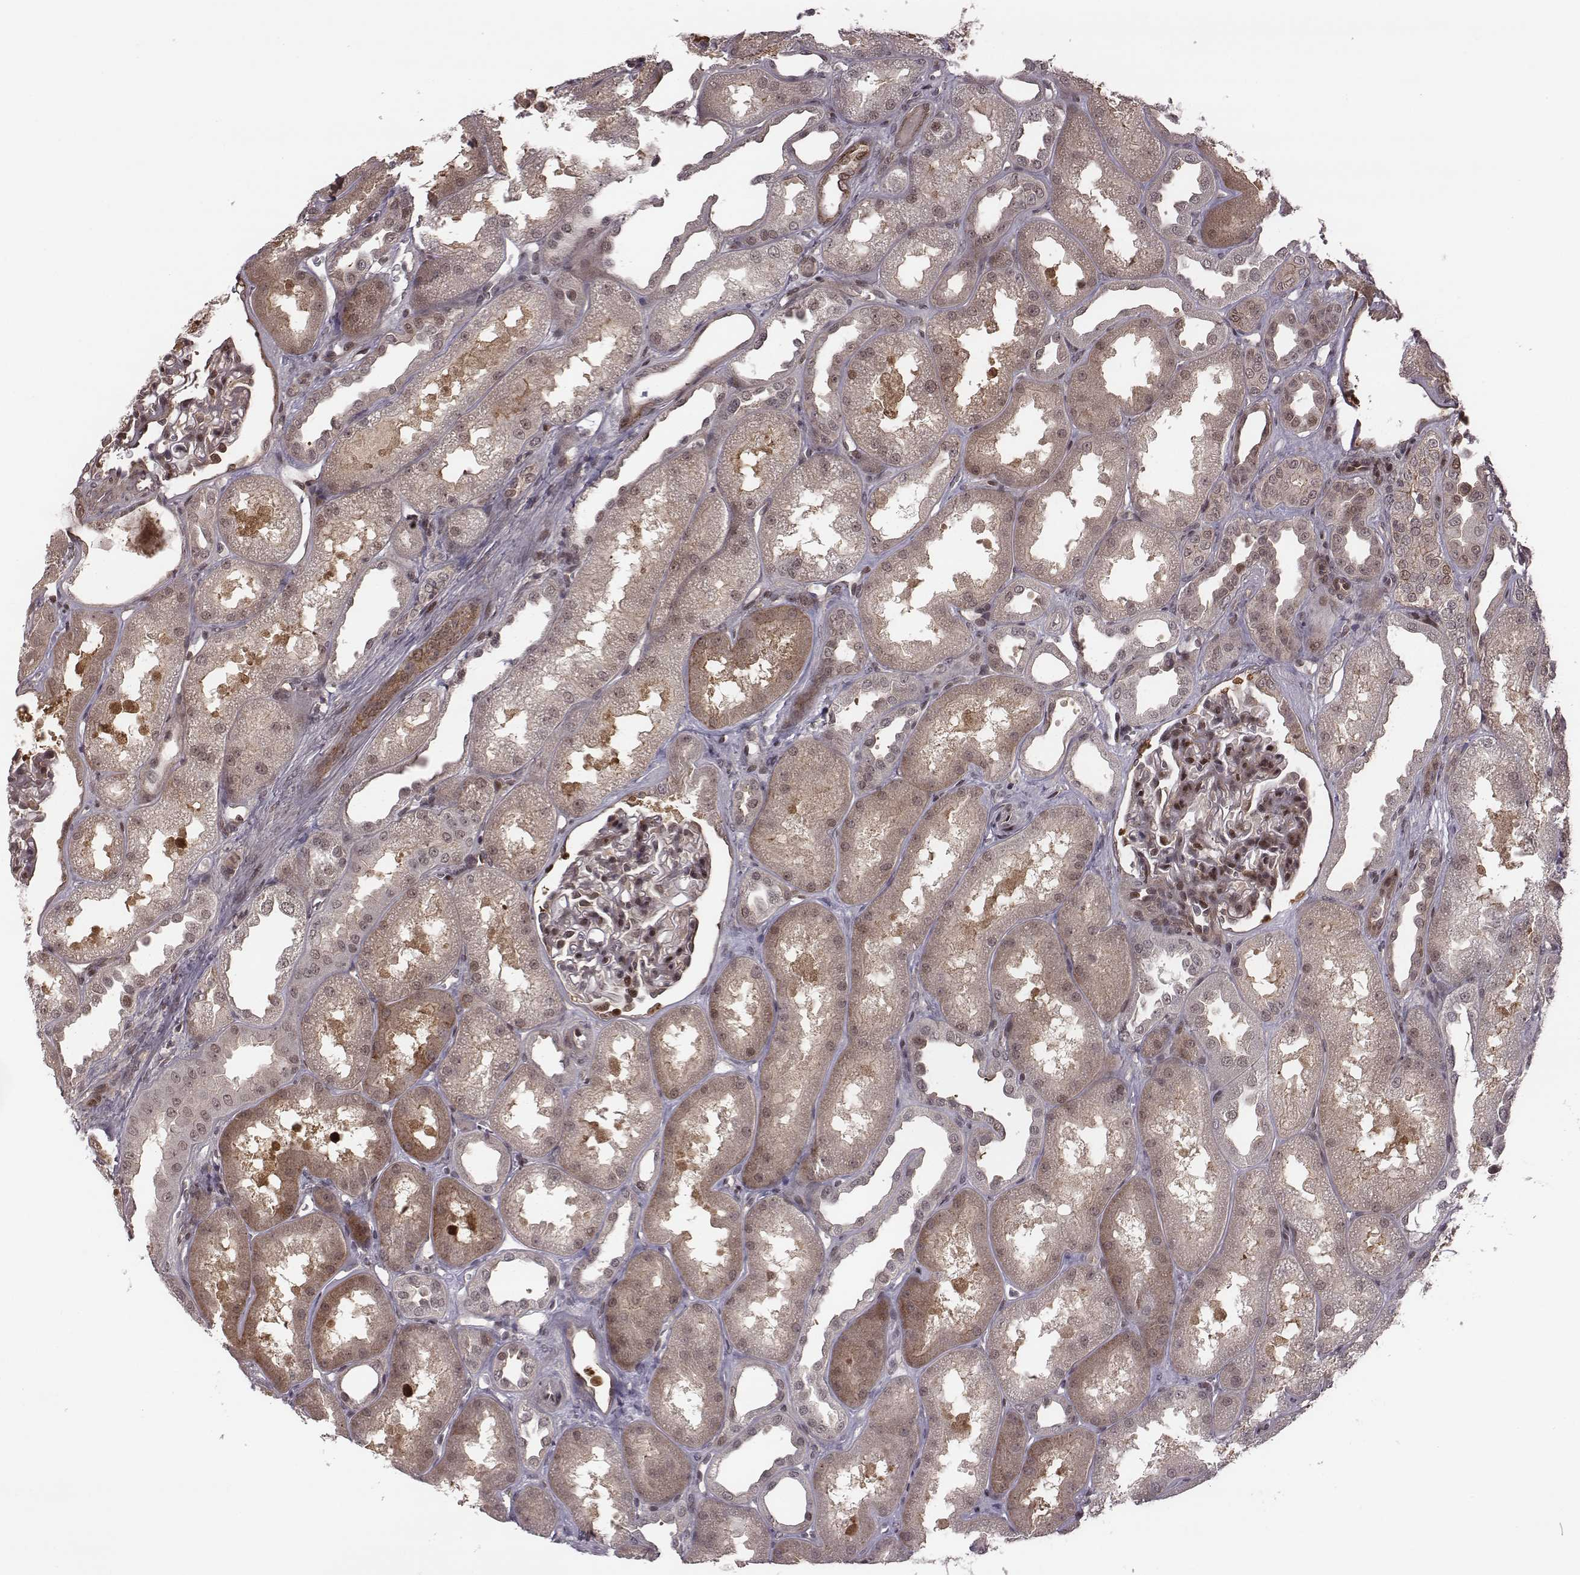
{"staining": {"intensity": "moderate", "quantity": "25%-75%", "location": "nuclear"}, "tissue": "kidney", "cell_type": "Cells in glomeruli", "image_type": "normal", "snomed": [{"axis": "morphology", "description": "Normal tissue, NOS"}, {"axis": "topography", "description": "Kidney"}], "caption": "Kidney stained with DAB immunohistochemistry reveals medium levels of moderate nuclear positivity in approximately 25%-75% of cells in glomeruli. Nuclei are stained in blue.", "gene": "RPL3", "patient": {"sex": "male", "age": 61}}